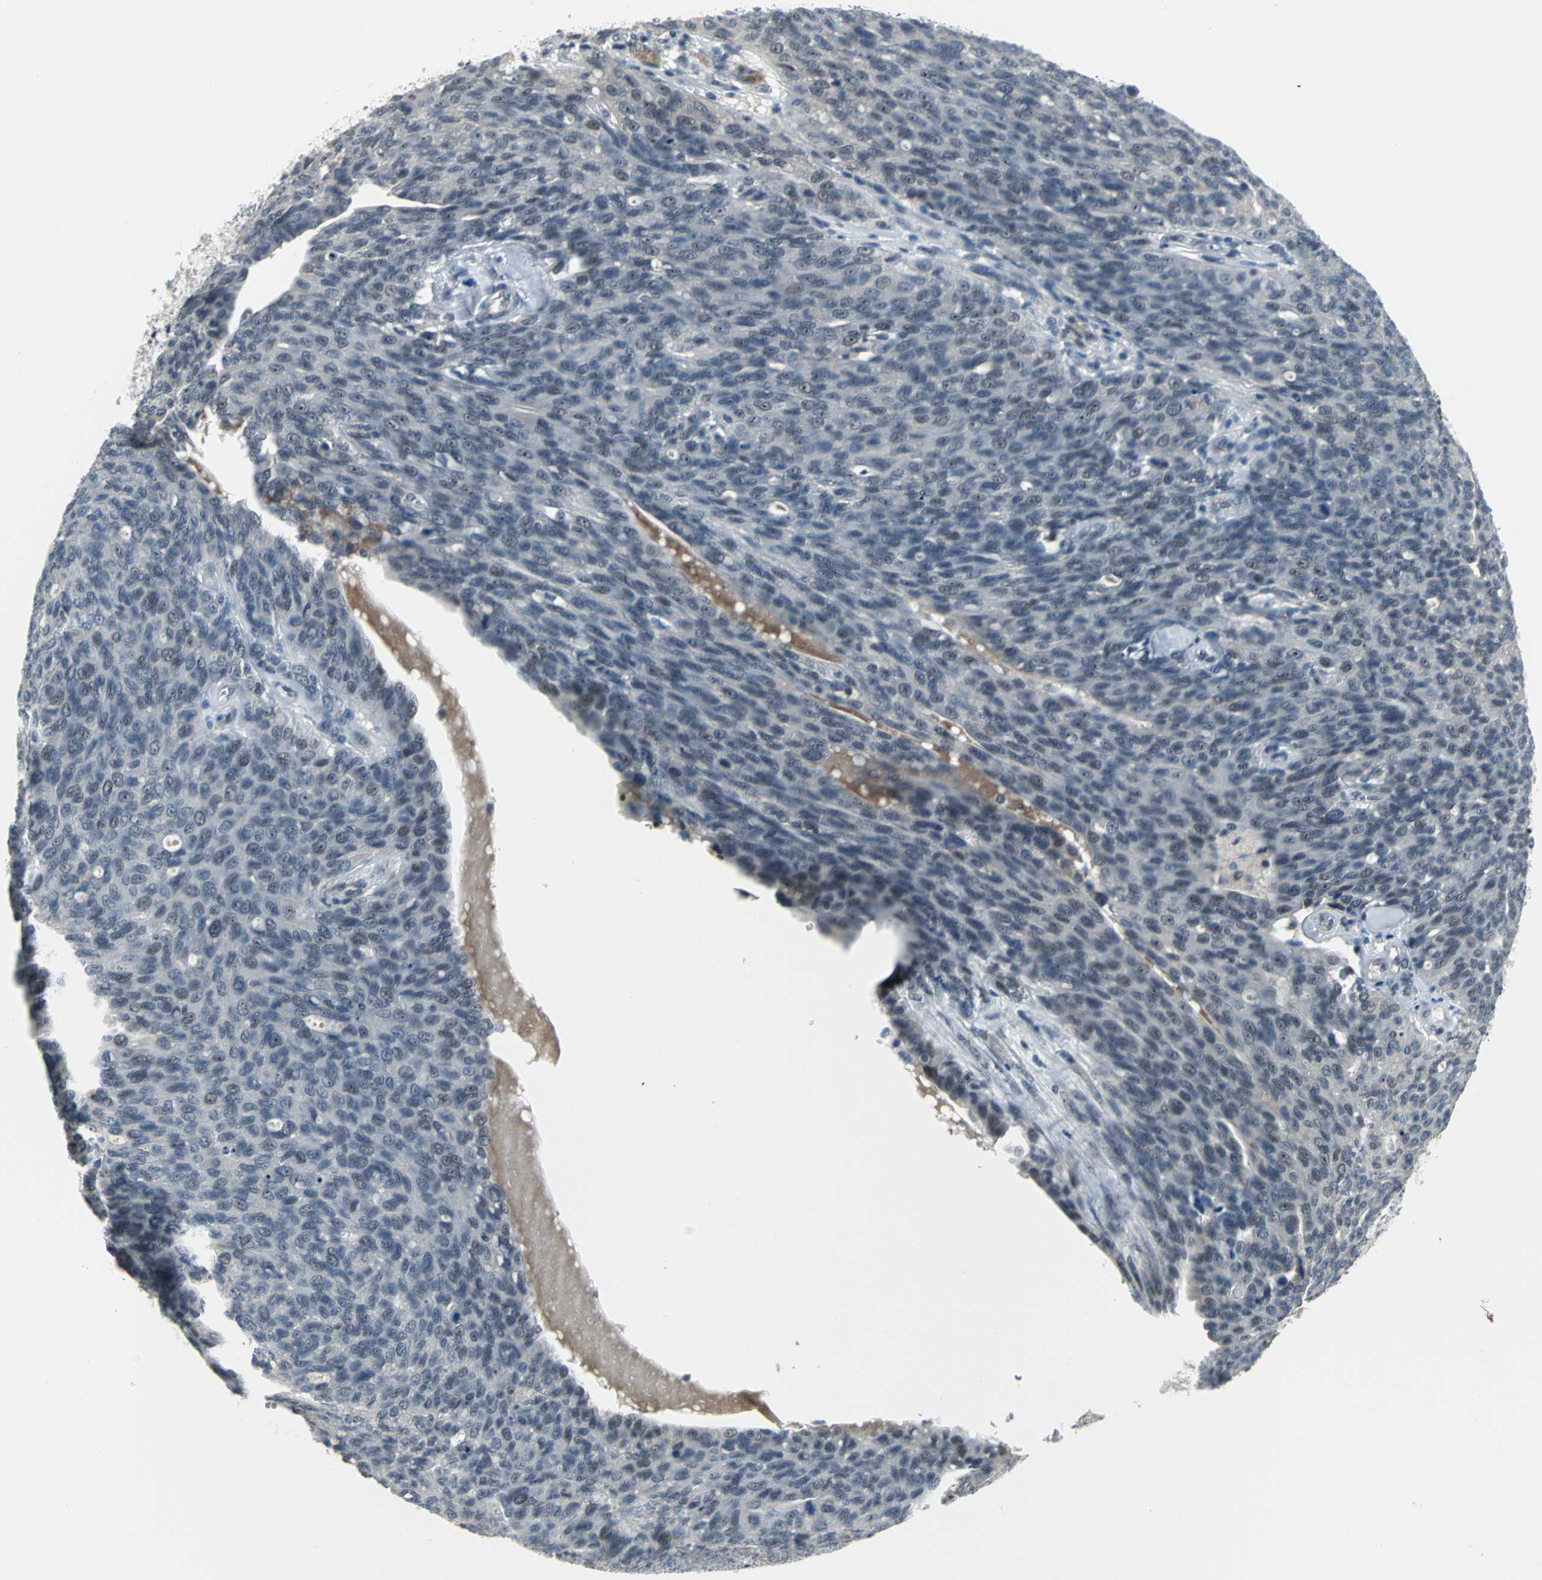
{"staining": {"intensity": "moderate", "quantity": ">75%", "location": "nuclear"}, "tissue": "ovarian cancer", "cell_type": "Tumor cells", "image_type": "cancer", "snomed": [{"axis": "morphology", "description": "Carcinoma, endometroid"}, {"axis": "topography", "description": "Ovary"}], "caption": "Protein staining of ovarian cancer tissue displays moderate nuclear expression in approximately >75% of tumor cells.", "gene": "GLI3", "patient": {"sex": "female", "age": 60}}